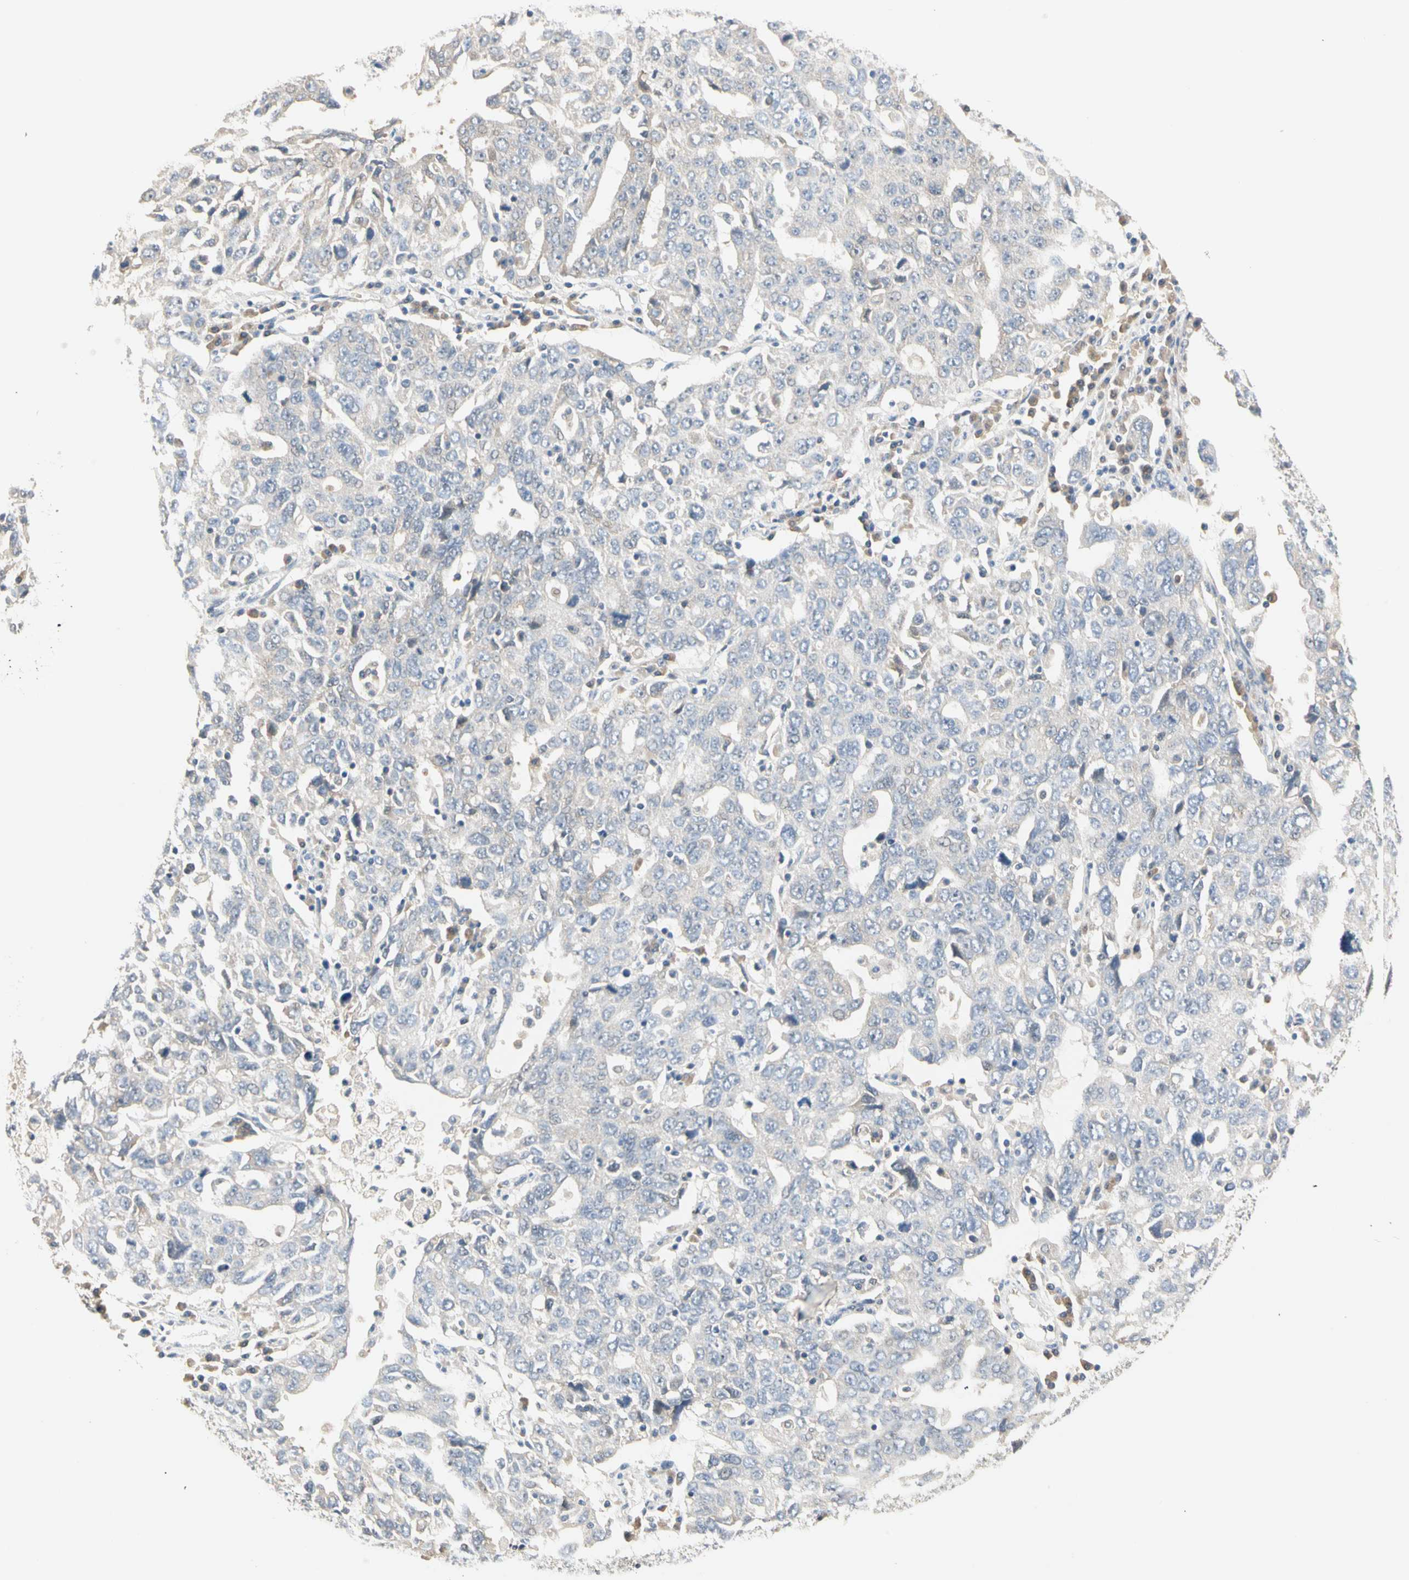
{"staining": {"intensity": "weak", "quantity": "25%-75%", "location": "cytoplasmic/membranous"}, "tissue": "ovarian cancer", "cell_type": "Tumor cells", "image_type": "cancer", "snomed": [{"axis": "morphology", "description": "Carcinoma, endometroid"}, {"axis": "topography", "description": "Ovary"}], "caption": "The photomicrograph reveals a brown stain indicating the presence of a protein in the cytoplasmic/membranous of tumor cells in ovarian cancer (endometroid carcinoma).", "gene": "MPI", "patient": {"sex": "female", "age": 62}}